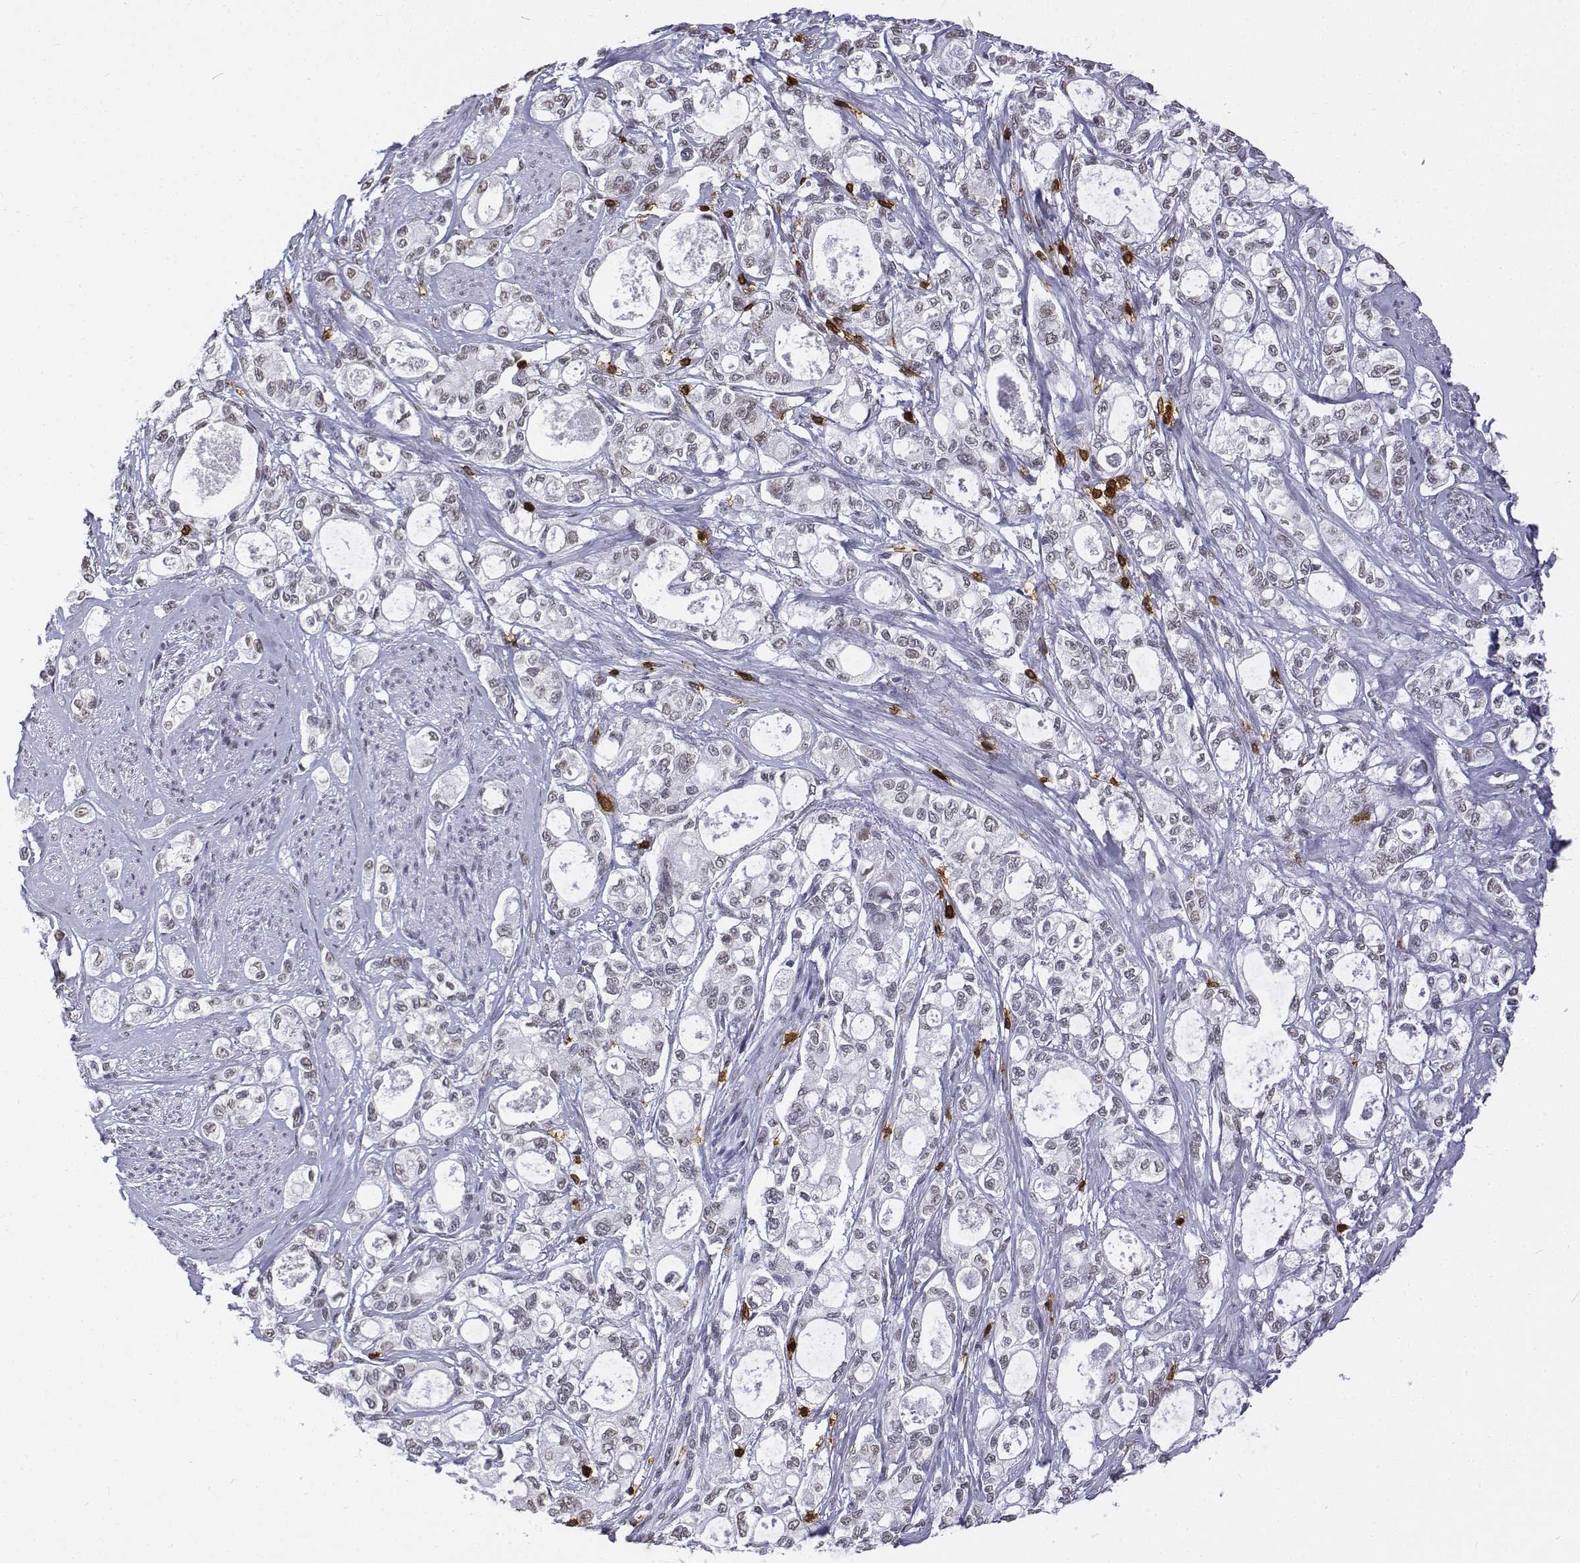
{"staining": {"intensity": "negative", "quantity": "none", "location": "none"}, "tissue": "stomach cancer", "cell_type": "Tumor cells", "image_type": "cancer", "snomed": [{"axis": "morphology", "description": "Adenocarcinoma, NOS"}, {"axis": "topography", "description": "Stomach"}], "caption": "Immunohistochemical staining of adenocarcinoma (stomach) displays no significant staining in tumor cells.", "gene": "CD3E", "patient": {"sex": "male", "age": 63}}